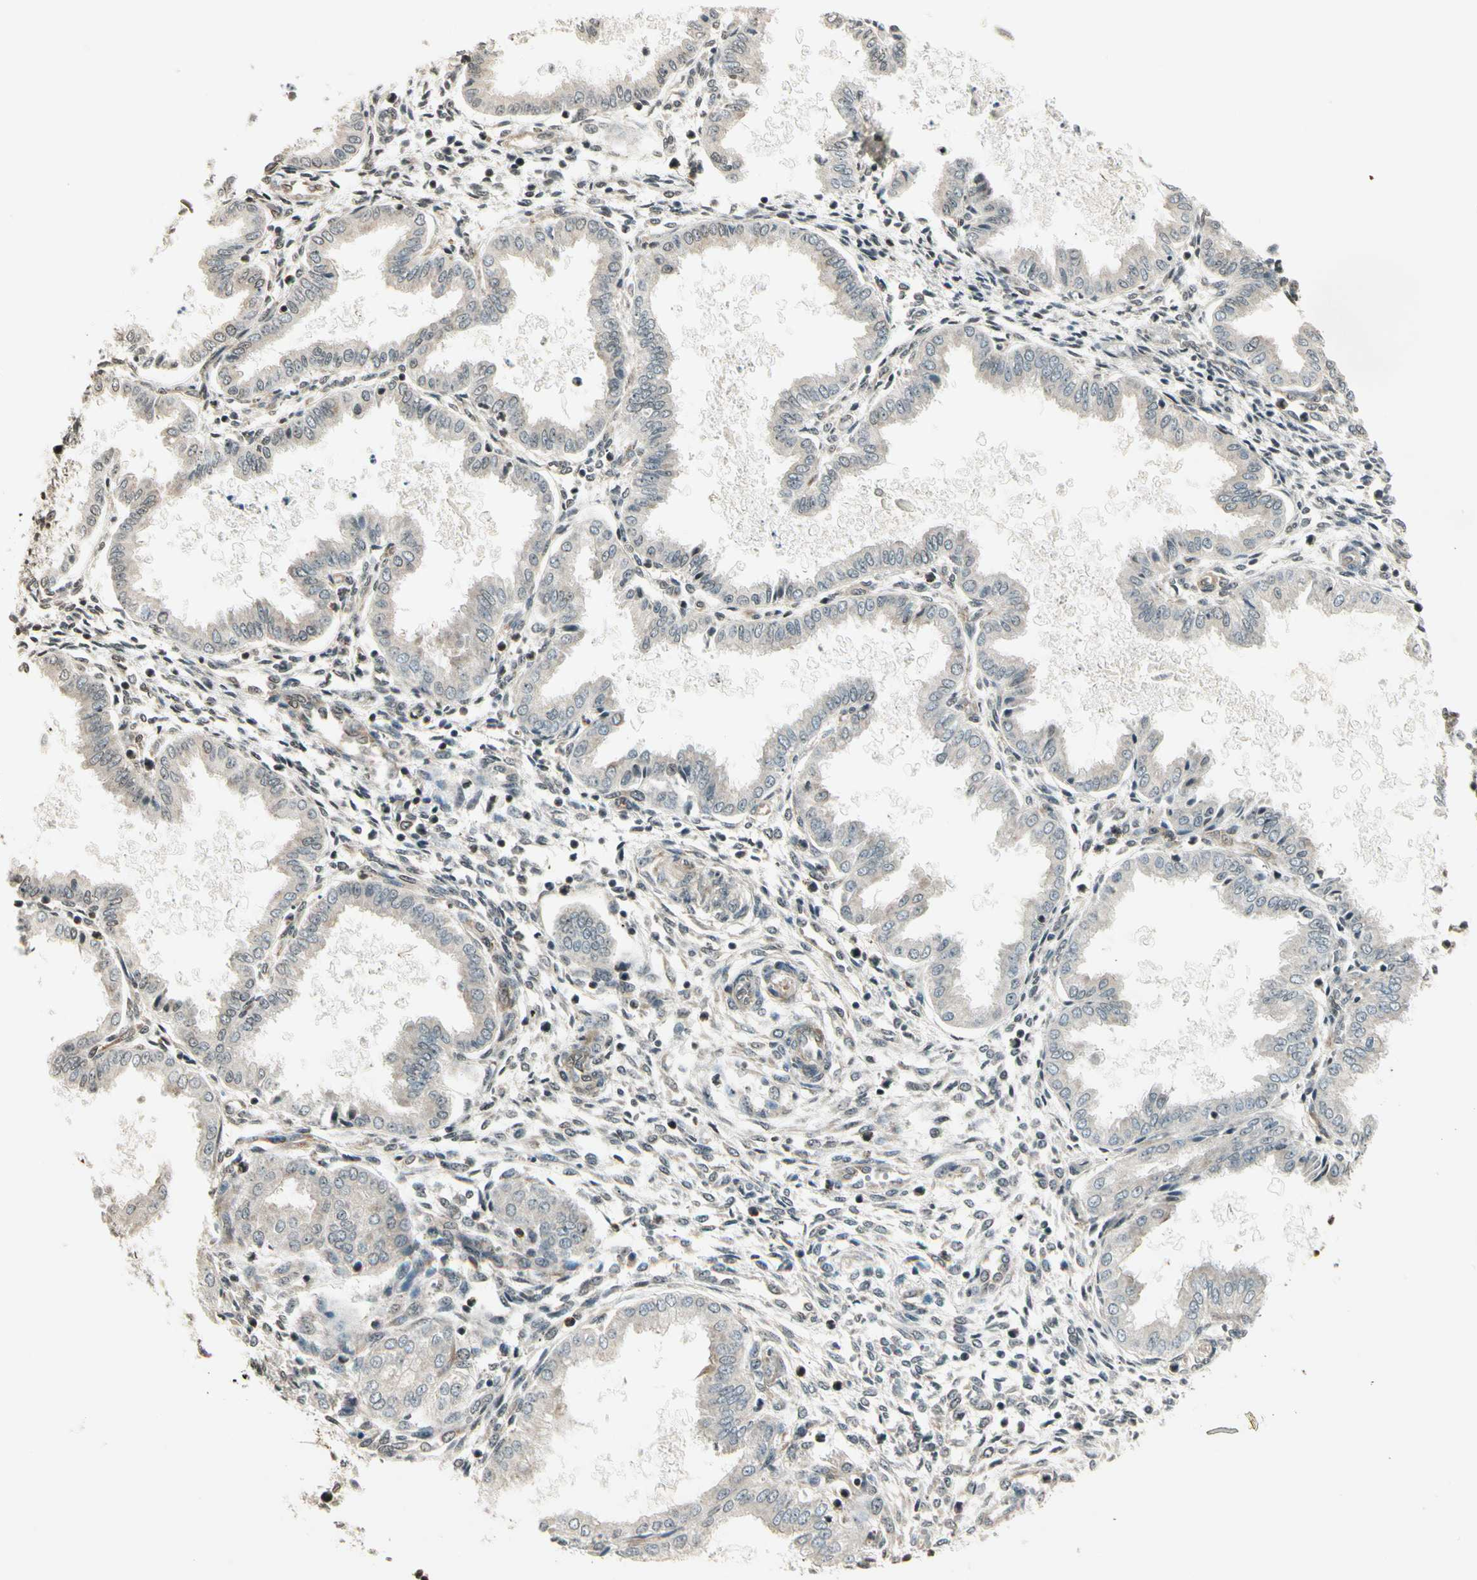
{"staining": {"intensity": "weak", "quantity": "<25%", "location": "cytoplasmic/membranous,nuclear"}, "tissue": "endometrium", "cell_type": "Cells in endometrial stroma", "image_type": "normal", "snomed": [{"axis": "morphology", "description": "Normal tissue, NOS"}, {"axis": "topography", "description": "Endometrium"}], "caption": "This is an immunohistochemistry (IHC) photomicrograph of unremarkable endometrium. There is no expression in cells in endometrial stroma.", "gene": "SMN2", "patient": {"sex": "female", "age": 33}}